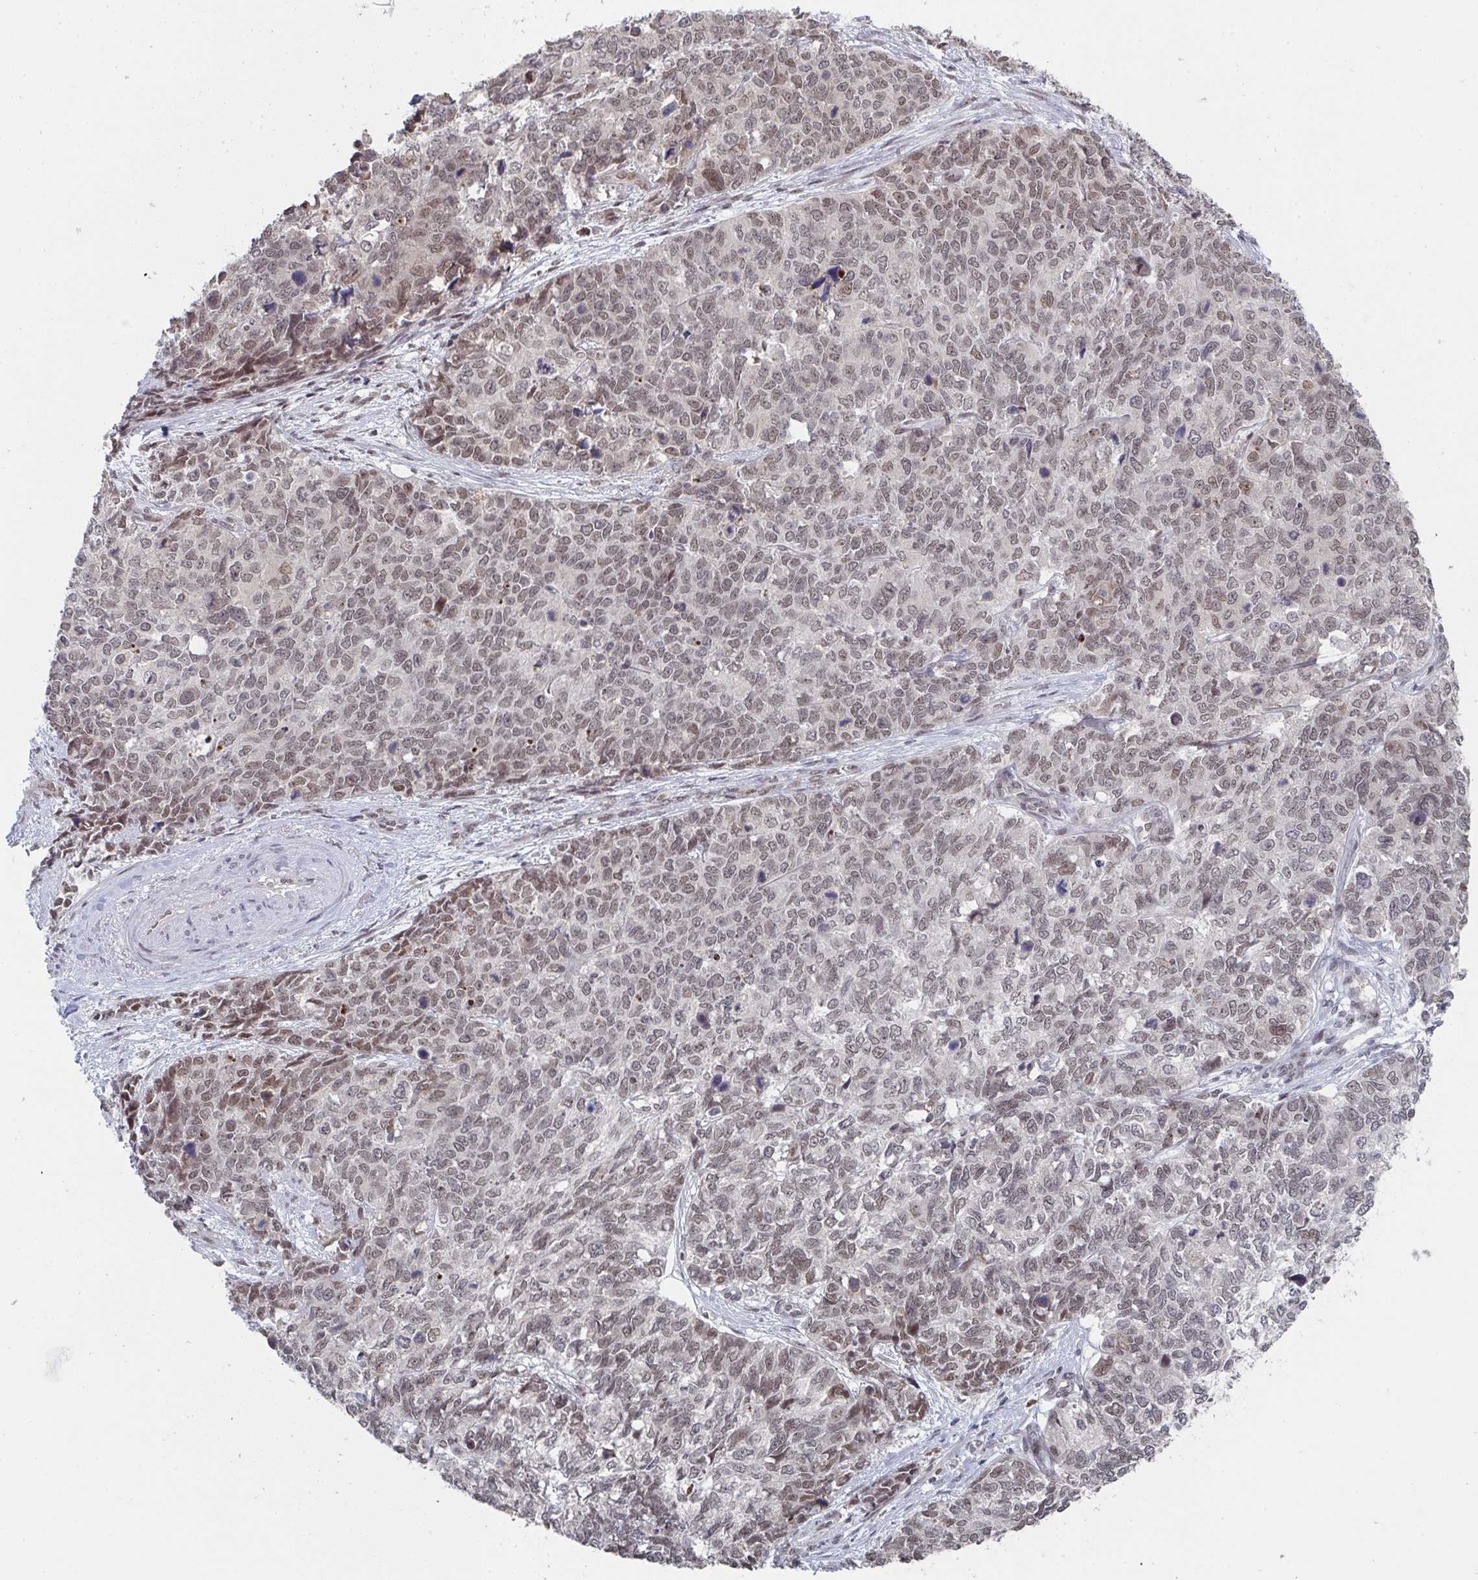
{"staining": {"intensity": "moderate", "quantity": ">75%", "location": "nuclear"}, "tissue": "cervical cancer", "cell_type": "Tumor cells", "image_type": "cancer", "snomed": [{"axis": "morphology", "description": "Adenocarcinoma, NOS"}, {"axis": "topography", "description": "Cervix"}], "caption": "About >75% of tumor cells in cervical cancer exhibit moderate nuclear protein staining as visualized by brown immunohistochemical staining.", "gene": "JMJD1C", "patient": {"sex": "female", "age": 63}}